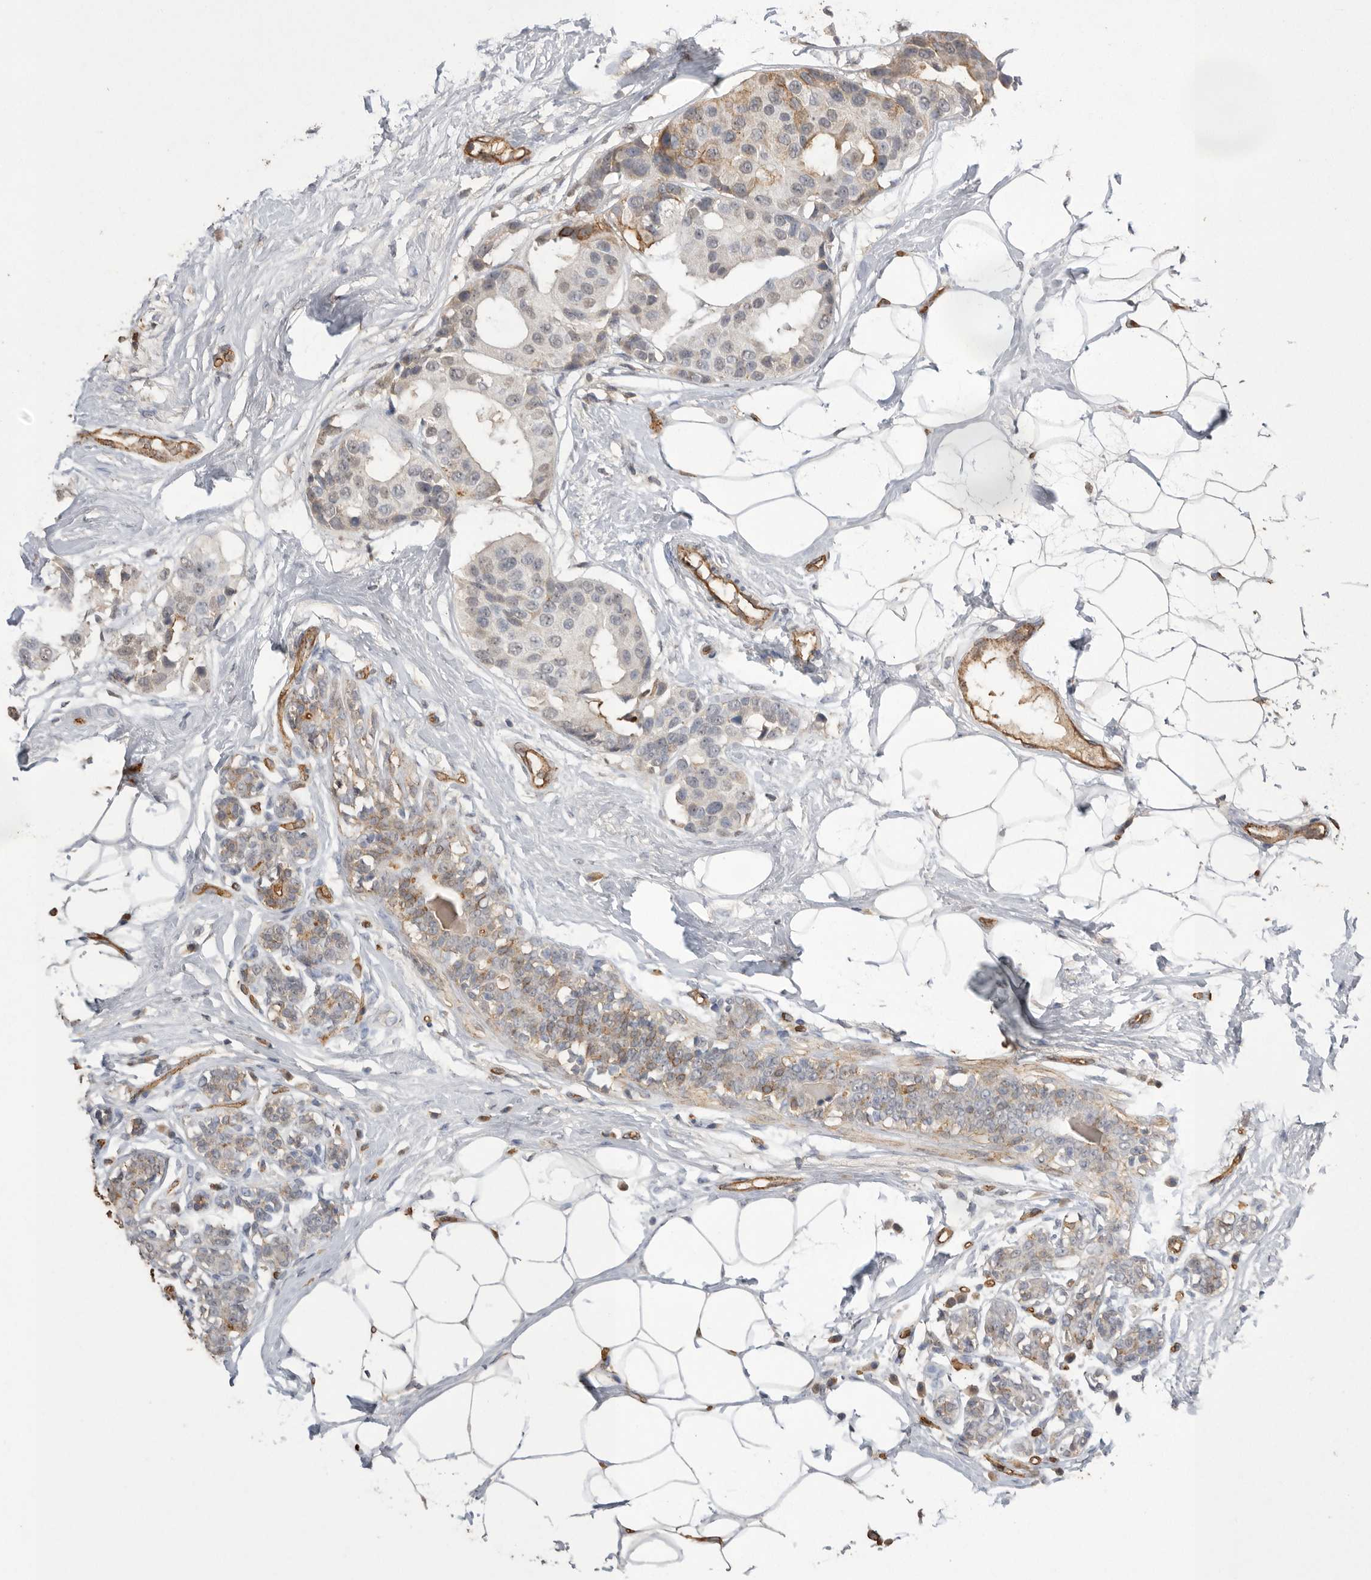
{"staining": {"intensity": "weak", "quantity": "25%-75%", "location": "cytoplasmic/membranous"}, "tissue": "breast cancer", "cell_type": "Tumor cells", "image_type": "cancer", "snomed": [{"axis": "morphology", "description": "Normal tissue, NOS"}, {"axis": "morphology", "description": "Duct carcinoma"}, {"axis": "topography", "description": "Breast"}], "caption": "Immunohistochemistry (IHC) of human infiltrating ductal carcinoma (breast) exhibits low levels of weak cytoplasmic/membranous positivity in about 25%-75% of tumor cells.", "gene": "IL27", "patient": {"sex": "female", "age": 39}}